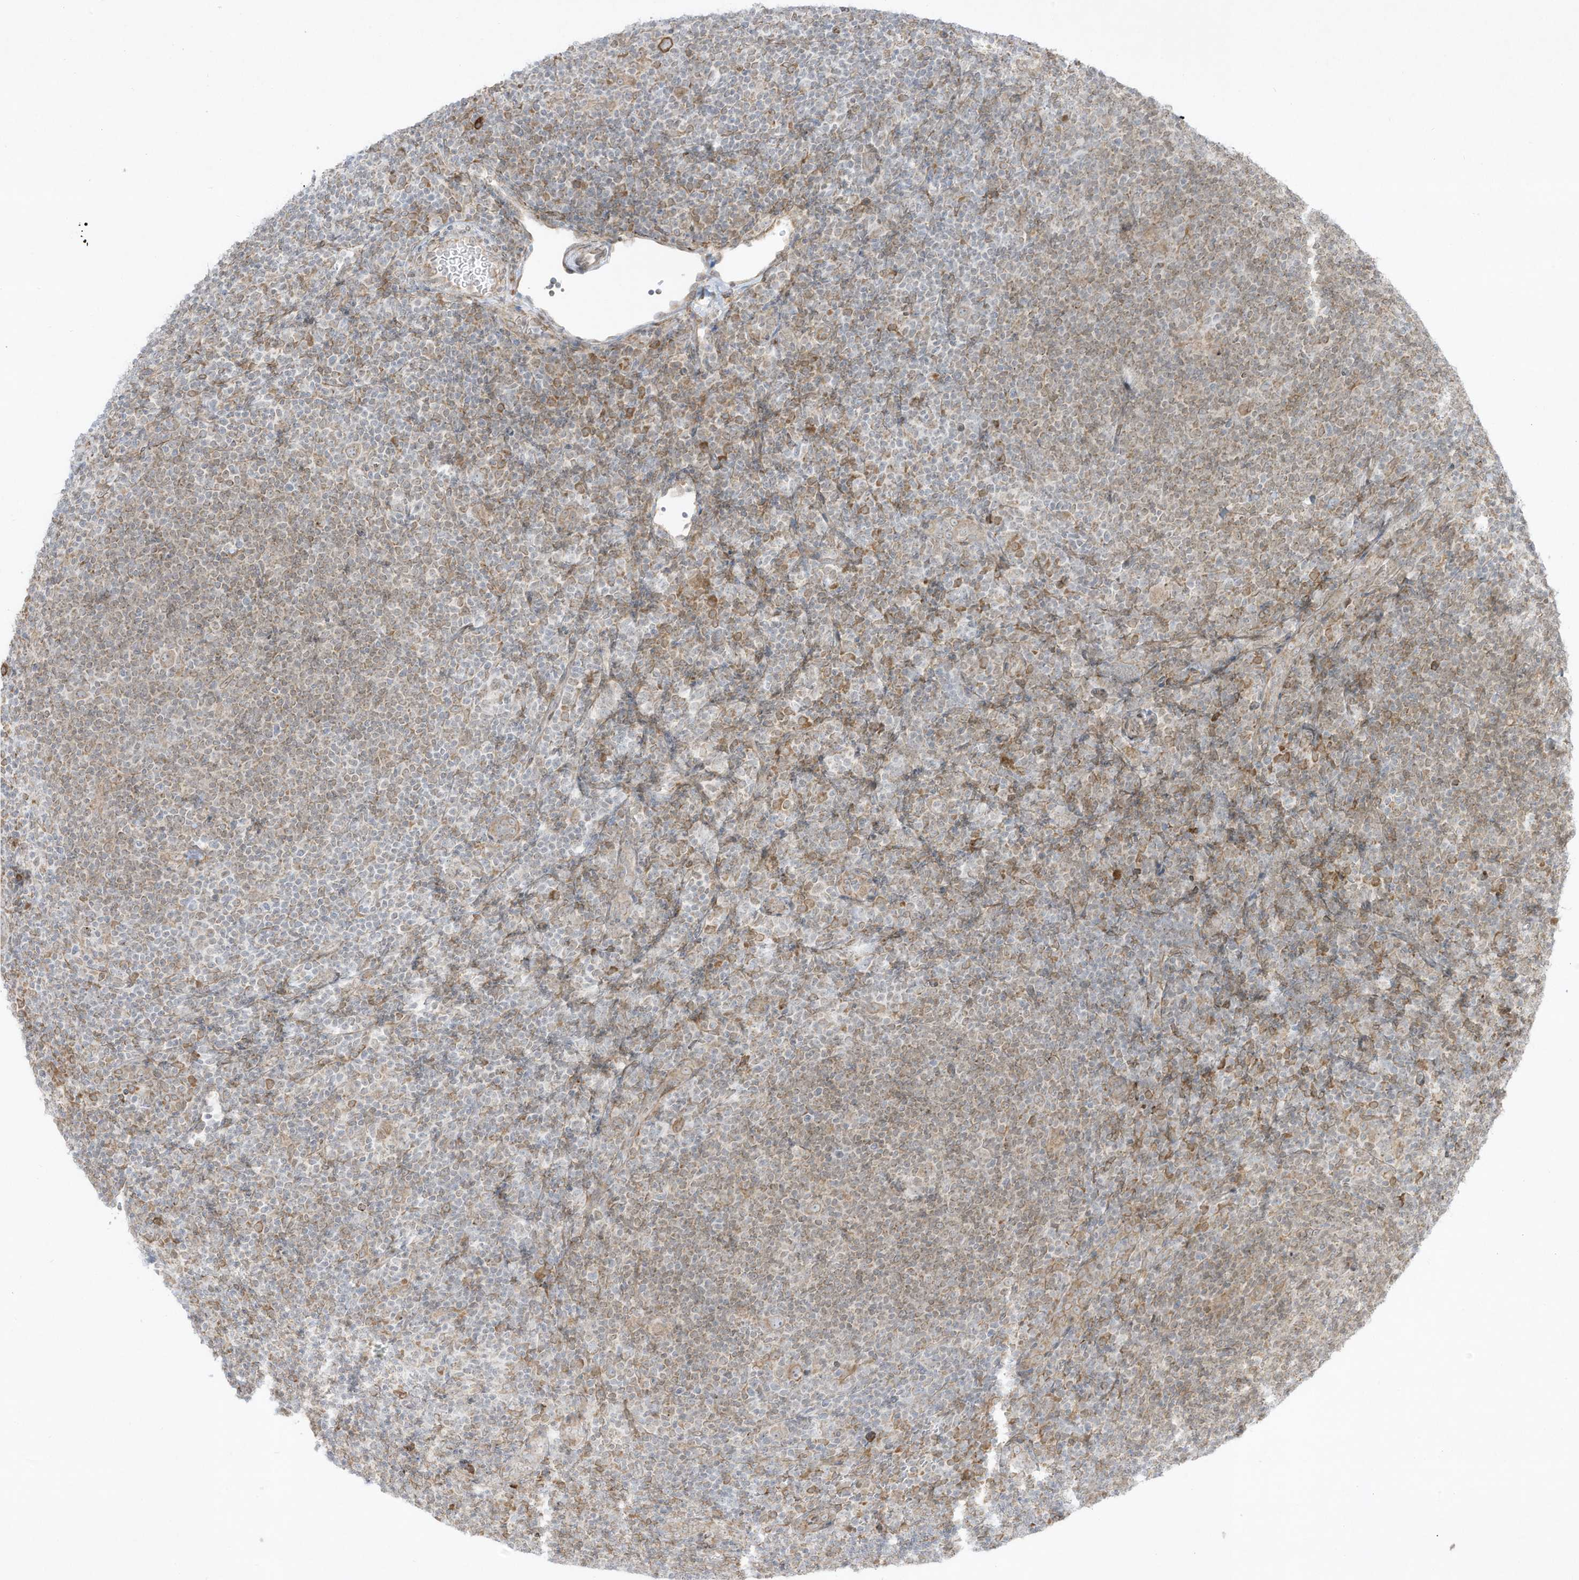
{"staining": {"intensity": "strong", "quantity": ">75%", "location": "cytoplasmic/membranous"}, "tissue": "lymphoma", "cell_type": "Tumor cells", "image_type": "cancer", "snomed": [{"axis": "morphology", "description": "Hodgkin's disease, NOS"}, {"axis": "topography", "description": "Lymph node"}], "caption": "Immunohistochemical staining of human Hodgkin's disease displays strong cytoplasmic/membranous protein positivity in approximately >75% of tumor cells.", "gene": "PTK6", "patient": {"sex": "female", "age": 57}}